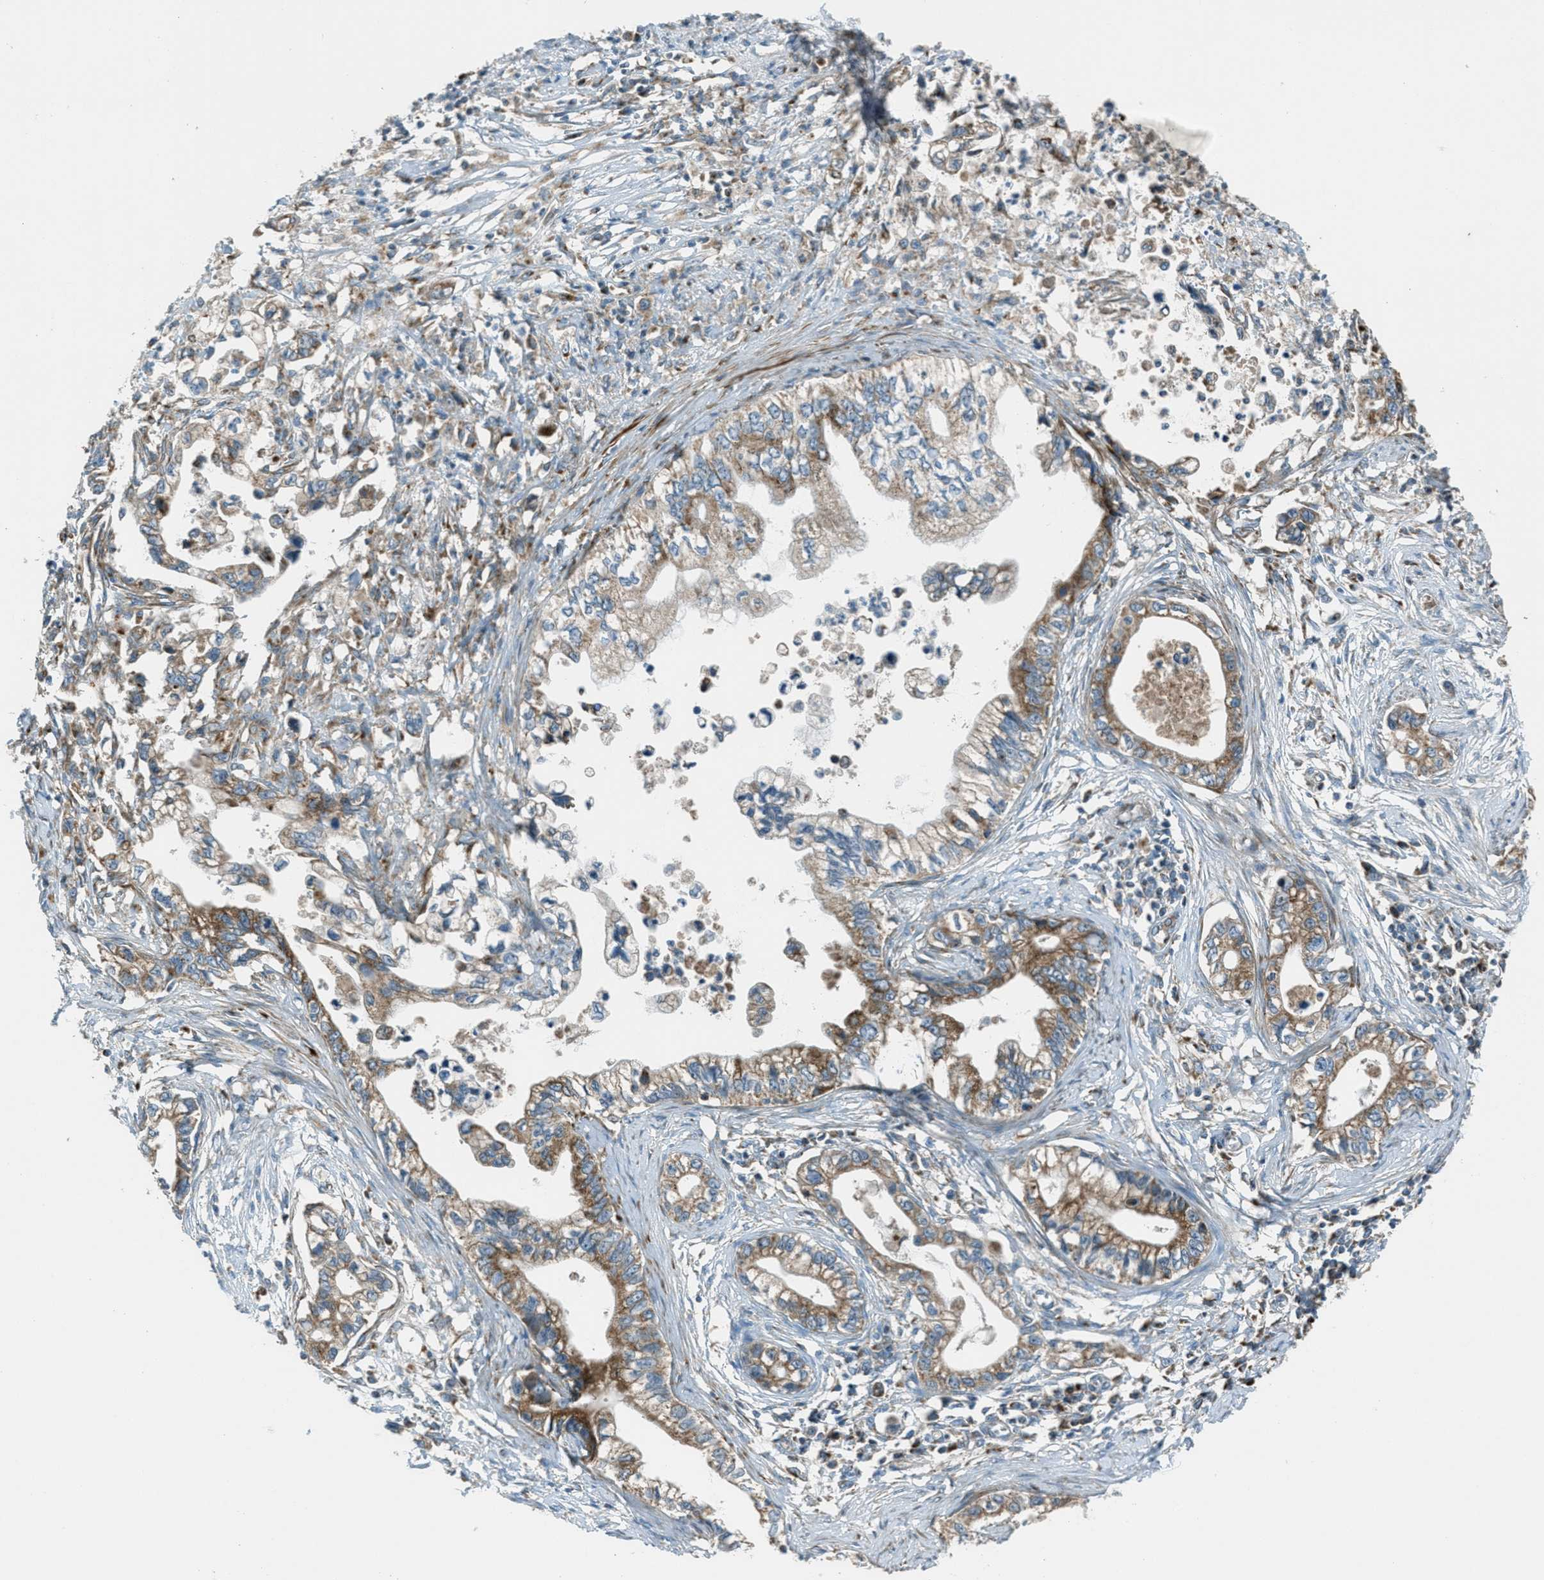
{"staining": {"intensity": "moderate", "quantity": ">75%", "location": "cytoplasmic/membranous"}, "tissue": "pancreatic cancer", "cell_type": "Tumor cells", "image_type": "cancer", "snomed": [{"axis": "morphology", "description": "Adenocarcinoma, NOS"}, {"axis": "topography", "description": "Pancreas"}], "caption": "IHC histopathology image of human pancreatic cancer stained for a protein (brown), which displays medium levels of moderate cytoplasmic/membranous expression in approximately >75% of tumor cells.", "gene": "BCKDK", "patient": {"sex": "male", "age": 56}}